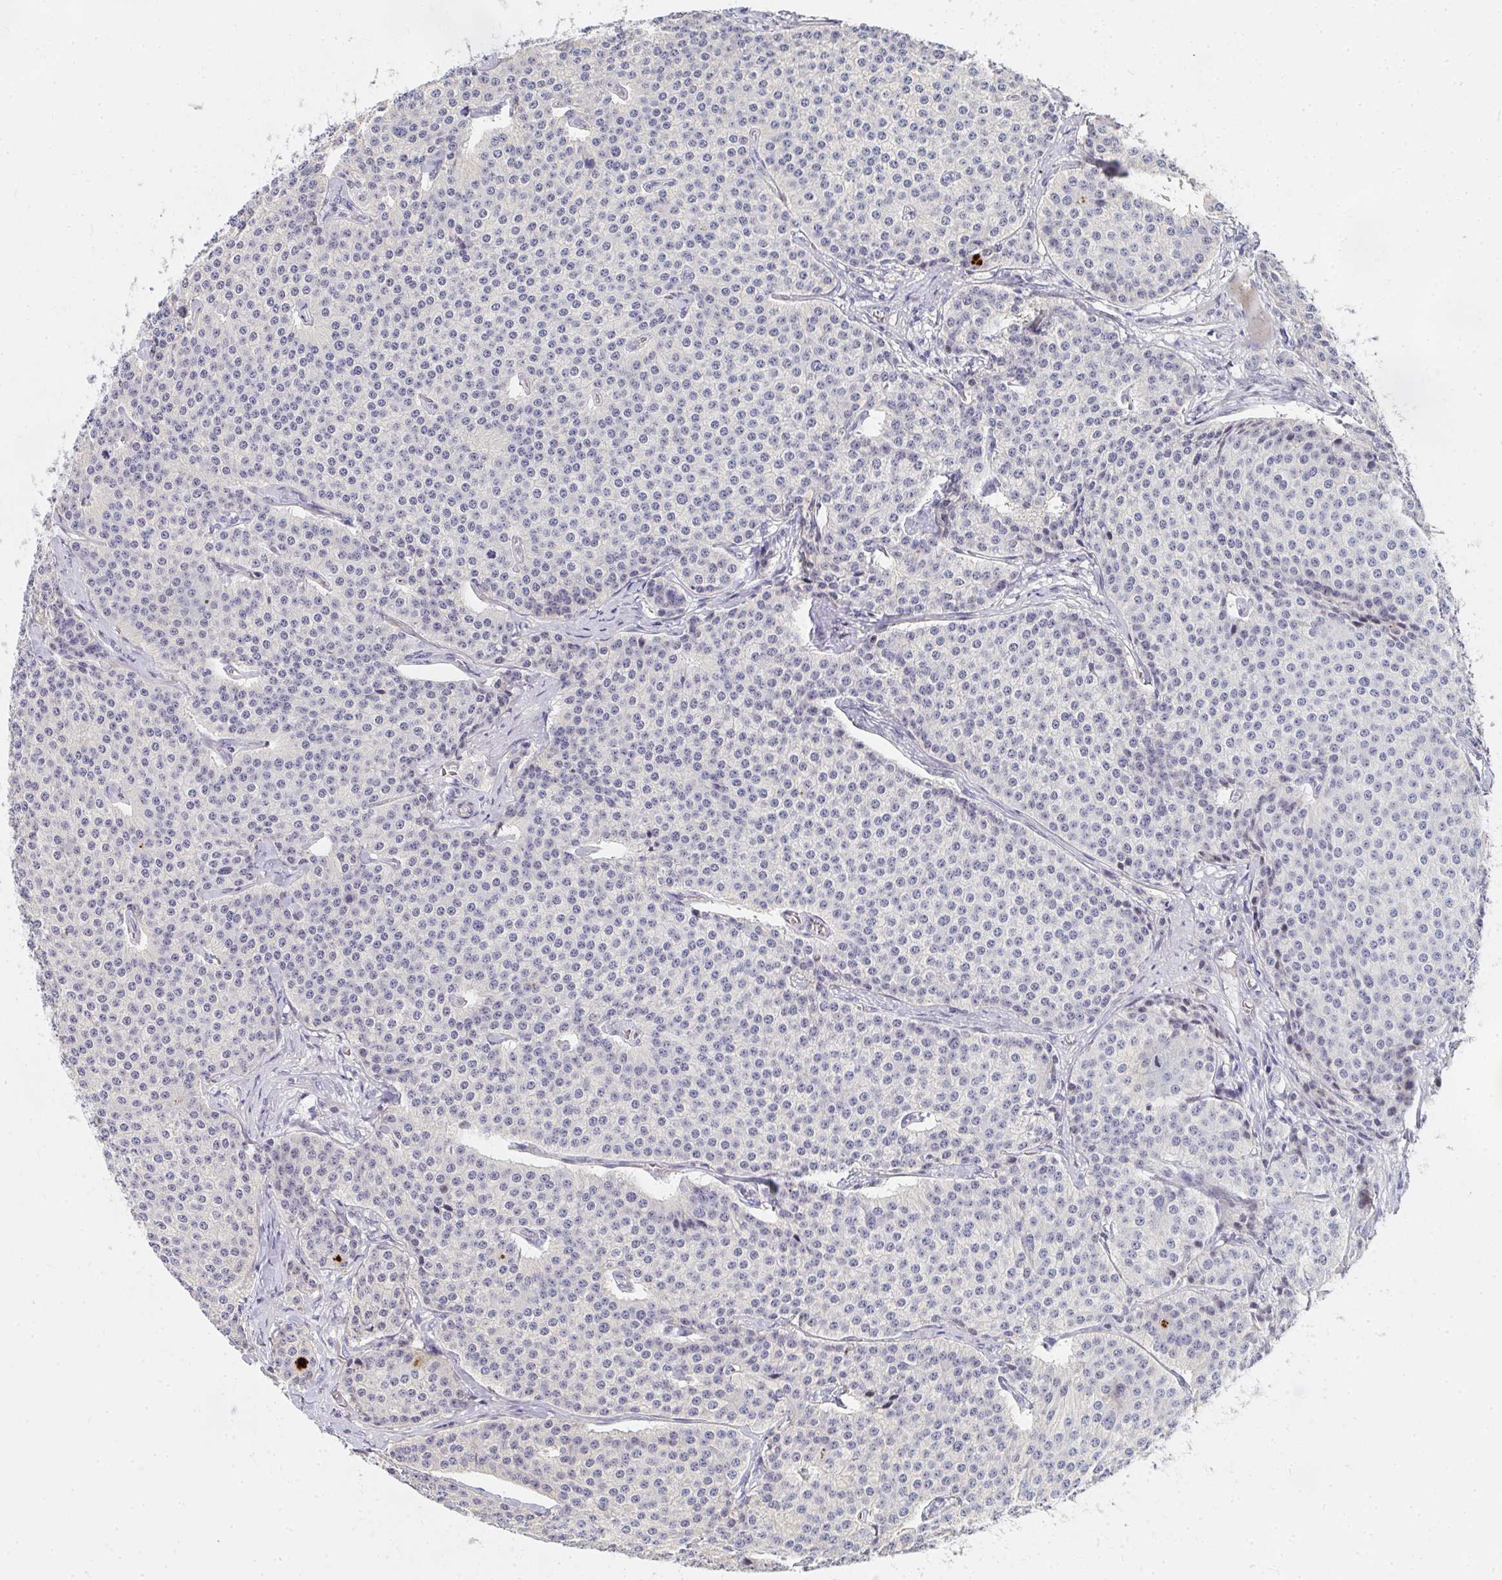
{"staining": {"intensity": "negative", "quantity": "none", "location": "none"}, "tissue": "carcinoid", "cell_type": "Tumor cells", "image_type": "cancer", "snomed": [{"axis": "morphology", "description": "Carcinoid, malignant, NOS"}, {"axis": "topography", "description": "Small intestine"}], "caption": "The image shows no significant positivity in tumor cells of malignant carcinoid.", "gene": "ZIC3", "patient": {"sex": "female", "age": 64}}